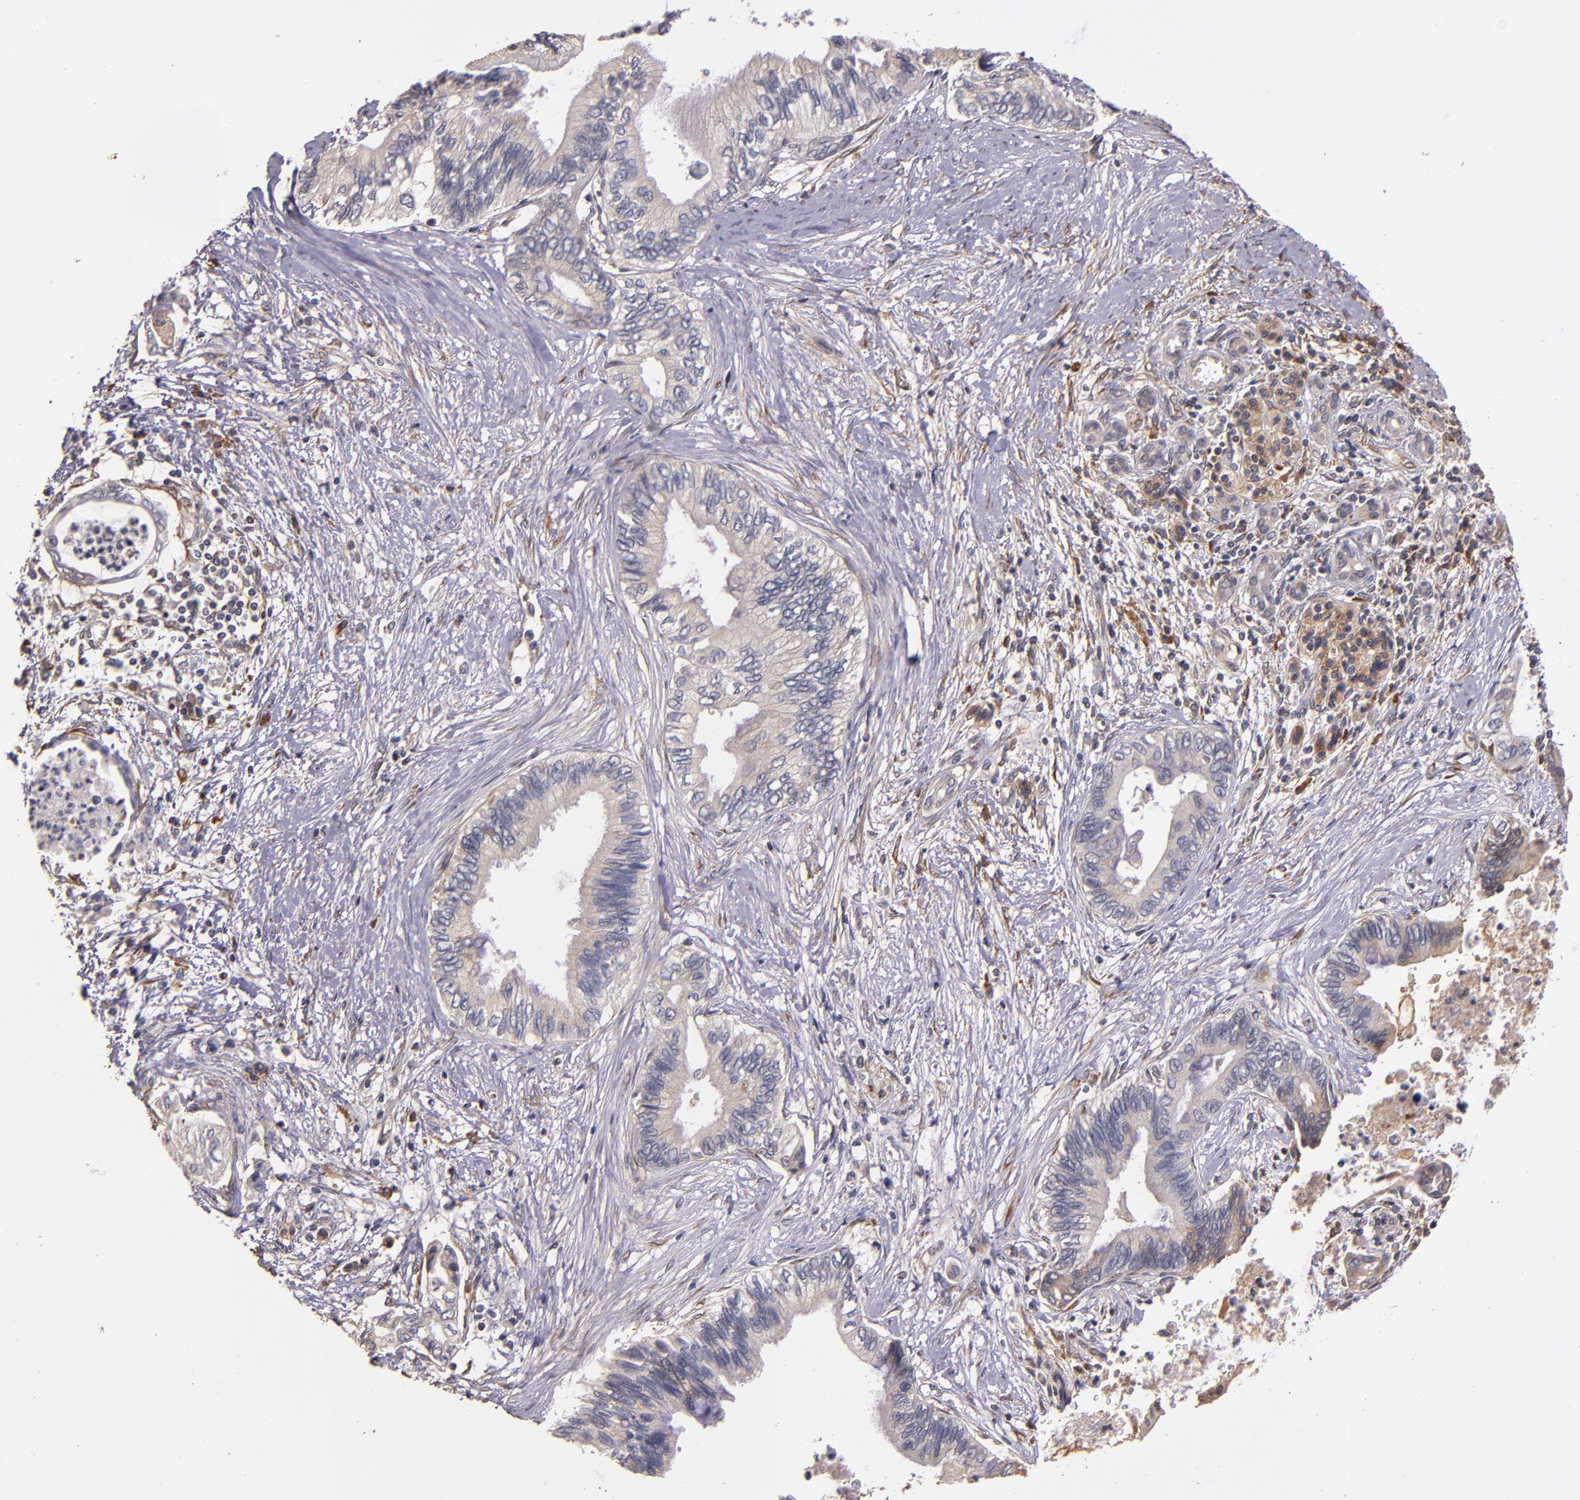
{"staining": {"intensity": "weak", "quantity": ">75%", "location": "cytoplasmic/membranous"}, "tissue": "pancreatic cancer", "cell_type": "Tumor cells", "image_type": "cancer", "snomed": [{"axis": "morphology", "description": "Adenocarcinoma, NOS"}, {"axis": "topography", "description": "Pancreas"}], "caption": "An immunohistochemistry (IHC) histopathology image of tumor tissue is shown. Protein staining in brown highlights weak cytoplasmic/membranous positivity in adenocarcinoma (pancreatic) within tumor cells.", "gene": "PRAF2", "patient": {"sex": "female", "age": 66}}